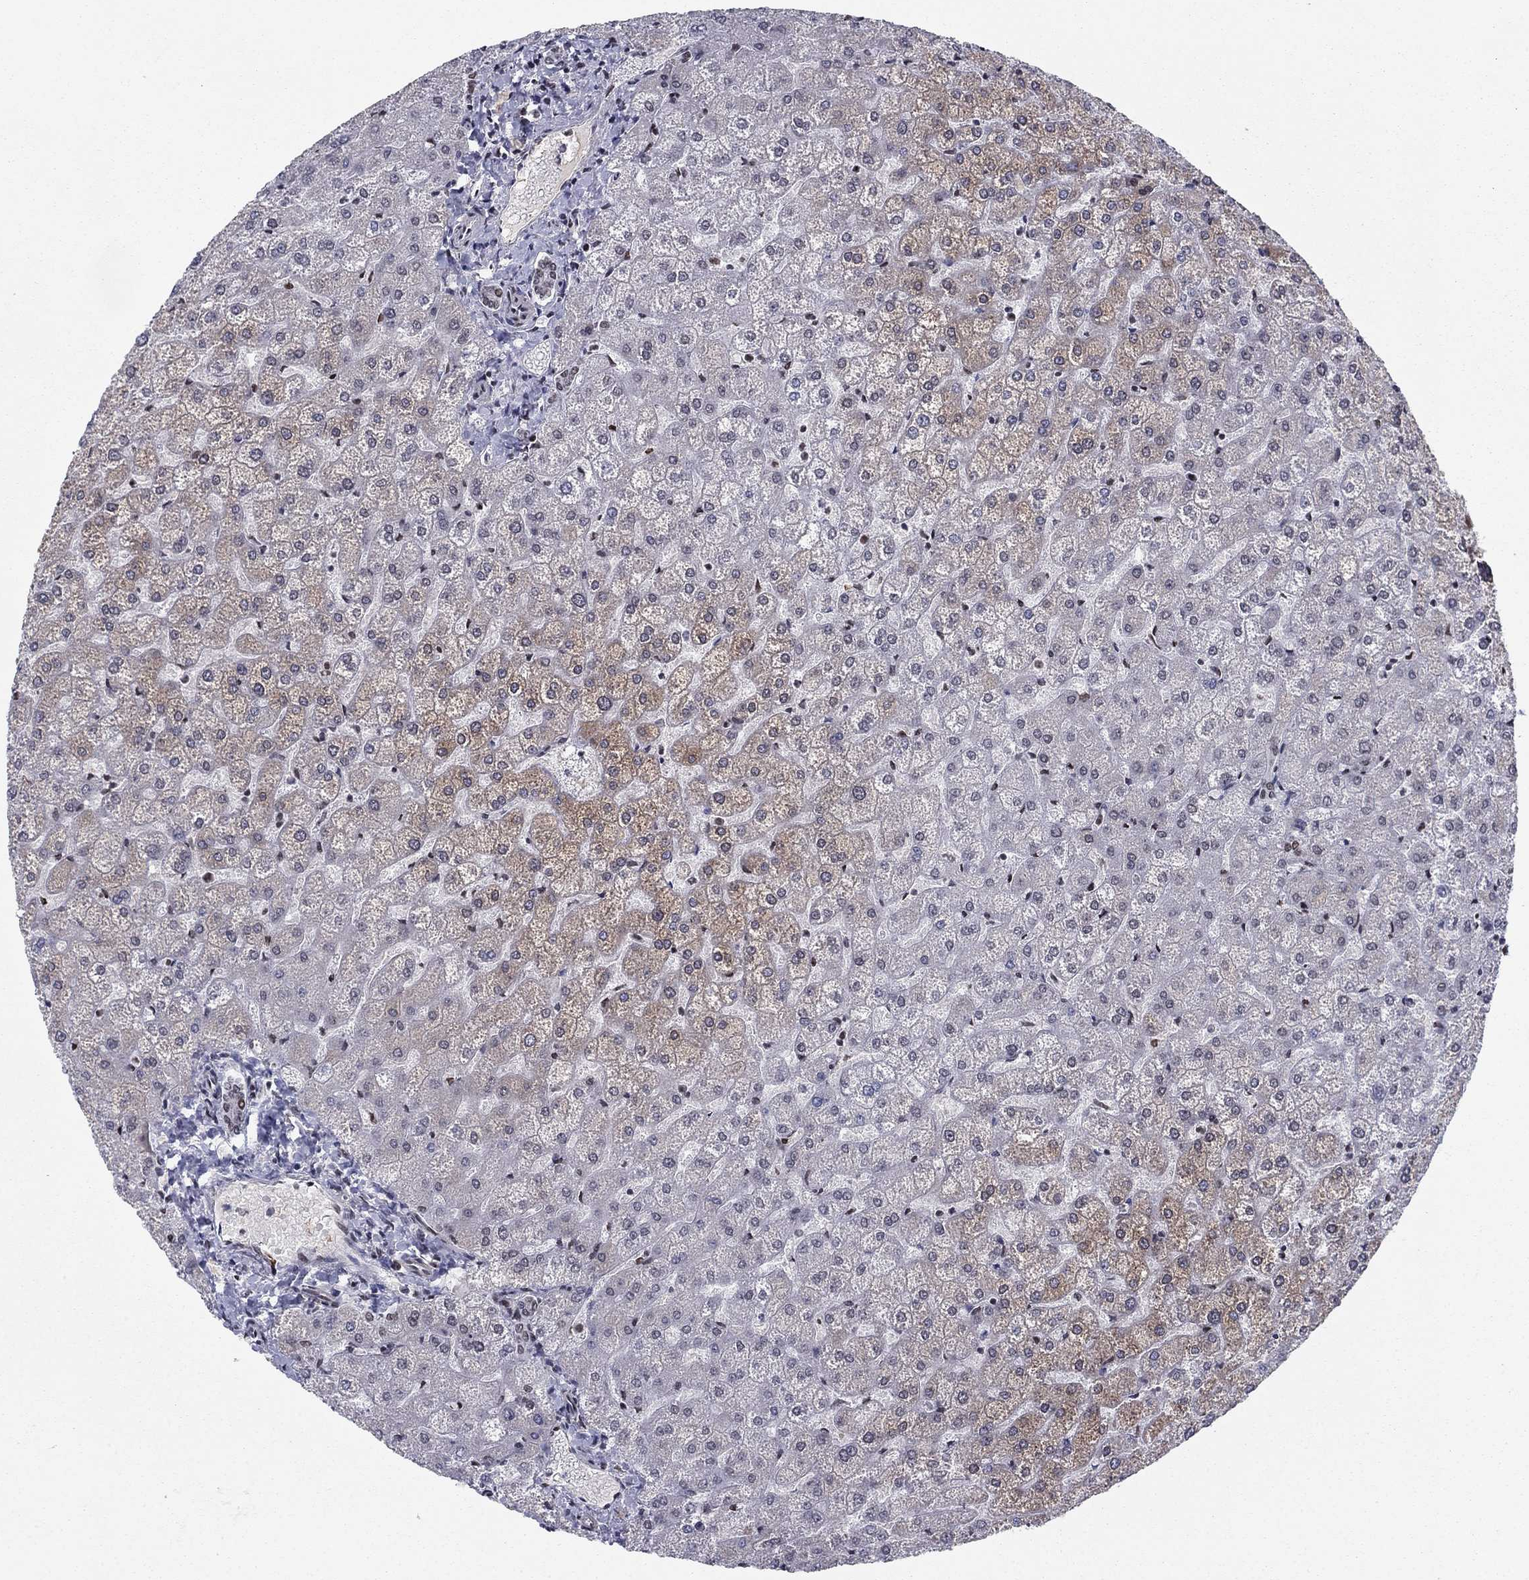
{"staining": {"intensity": "negative", "quantity": "none", "location": "none"}, "tissue": "liver", "cell_type": "Cholangiocytes", "image_type": "normal", "snomed": [{"axis": "morphology", "description": "Normal tissue, NOS"}, {"axis": "topography", "description": "Liver"}], "caption": "Immunohistochemistry micrograph of unremarkable liver: liver stained with DAB (3,3'-diaminobenzidine) shows no significant protein staining in cholangiocytes.", "gene": "USP54", "patient": {"sex": "female", "age": 32}}